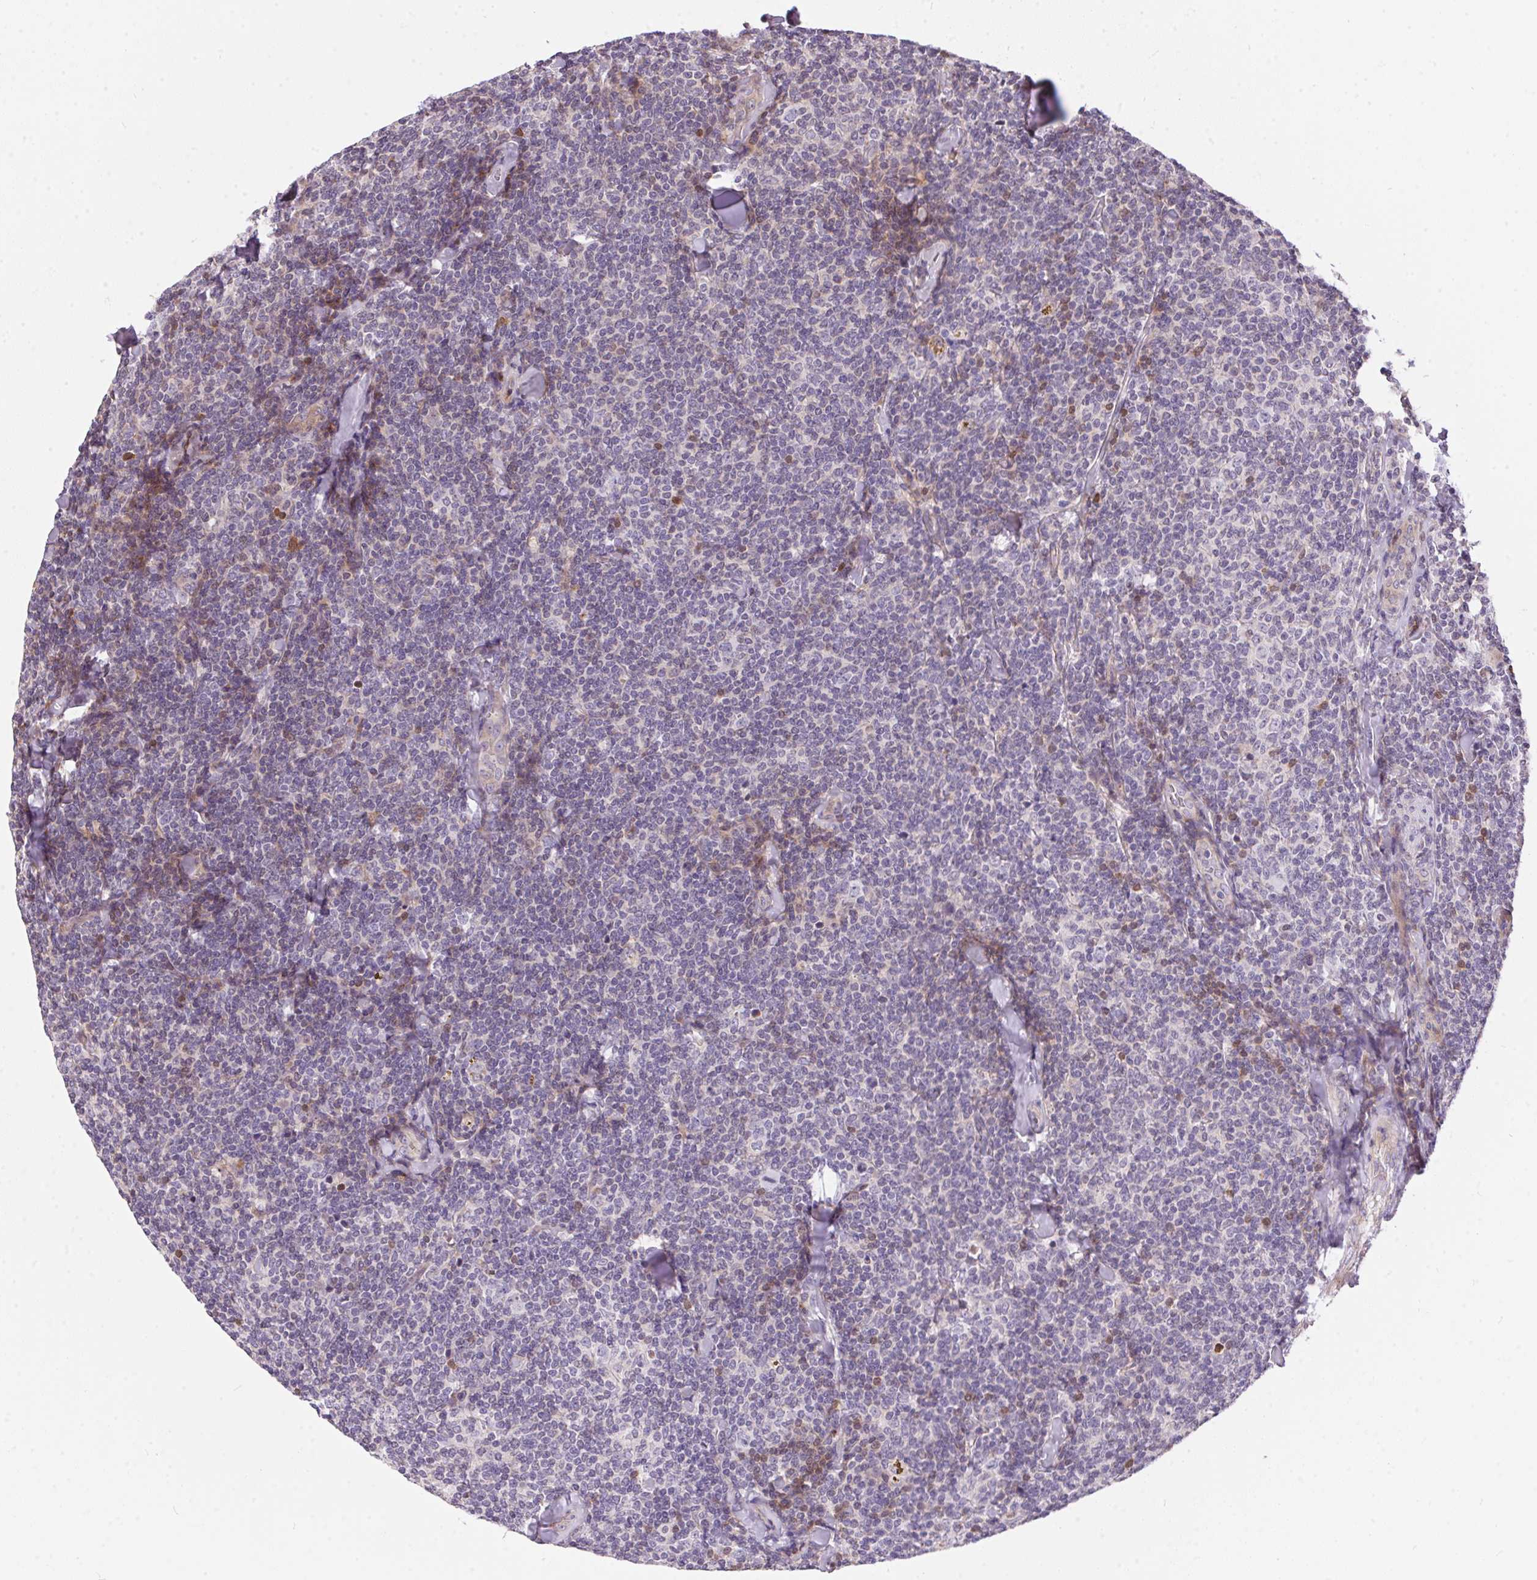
{"staining": {"intensity": "negative", "quantity": "none", "location": "none"}, "tissue": "lymphoma", "cell_type": "Tumor cells", "image_type": "cancer", "snomed": [{"axis": "morphology", "description": "Malignant lymphoma, non-Hodgkin's type, Low grade"}, {"axis": "topography", "description": "Lymph node"}], "caption": "The immunohistochemistry (IHC) micrograph has no significant staining in tumor cells of lymphoma tissue. (Stains: DAB (3,3'-diaminobenzidine) immunohistochemistry (IHC) with hematoxylin counter stain, Microscopy: brightfield microscopy at high magnification).", "gene": "UNC13B", "patient": {"sex": "female", "age": 56}}